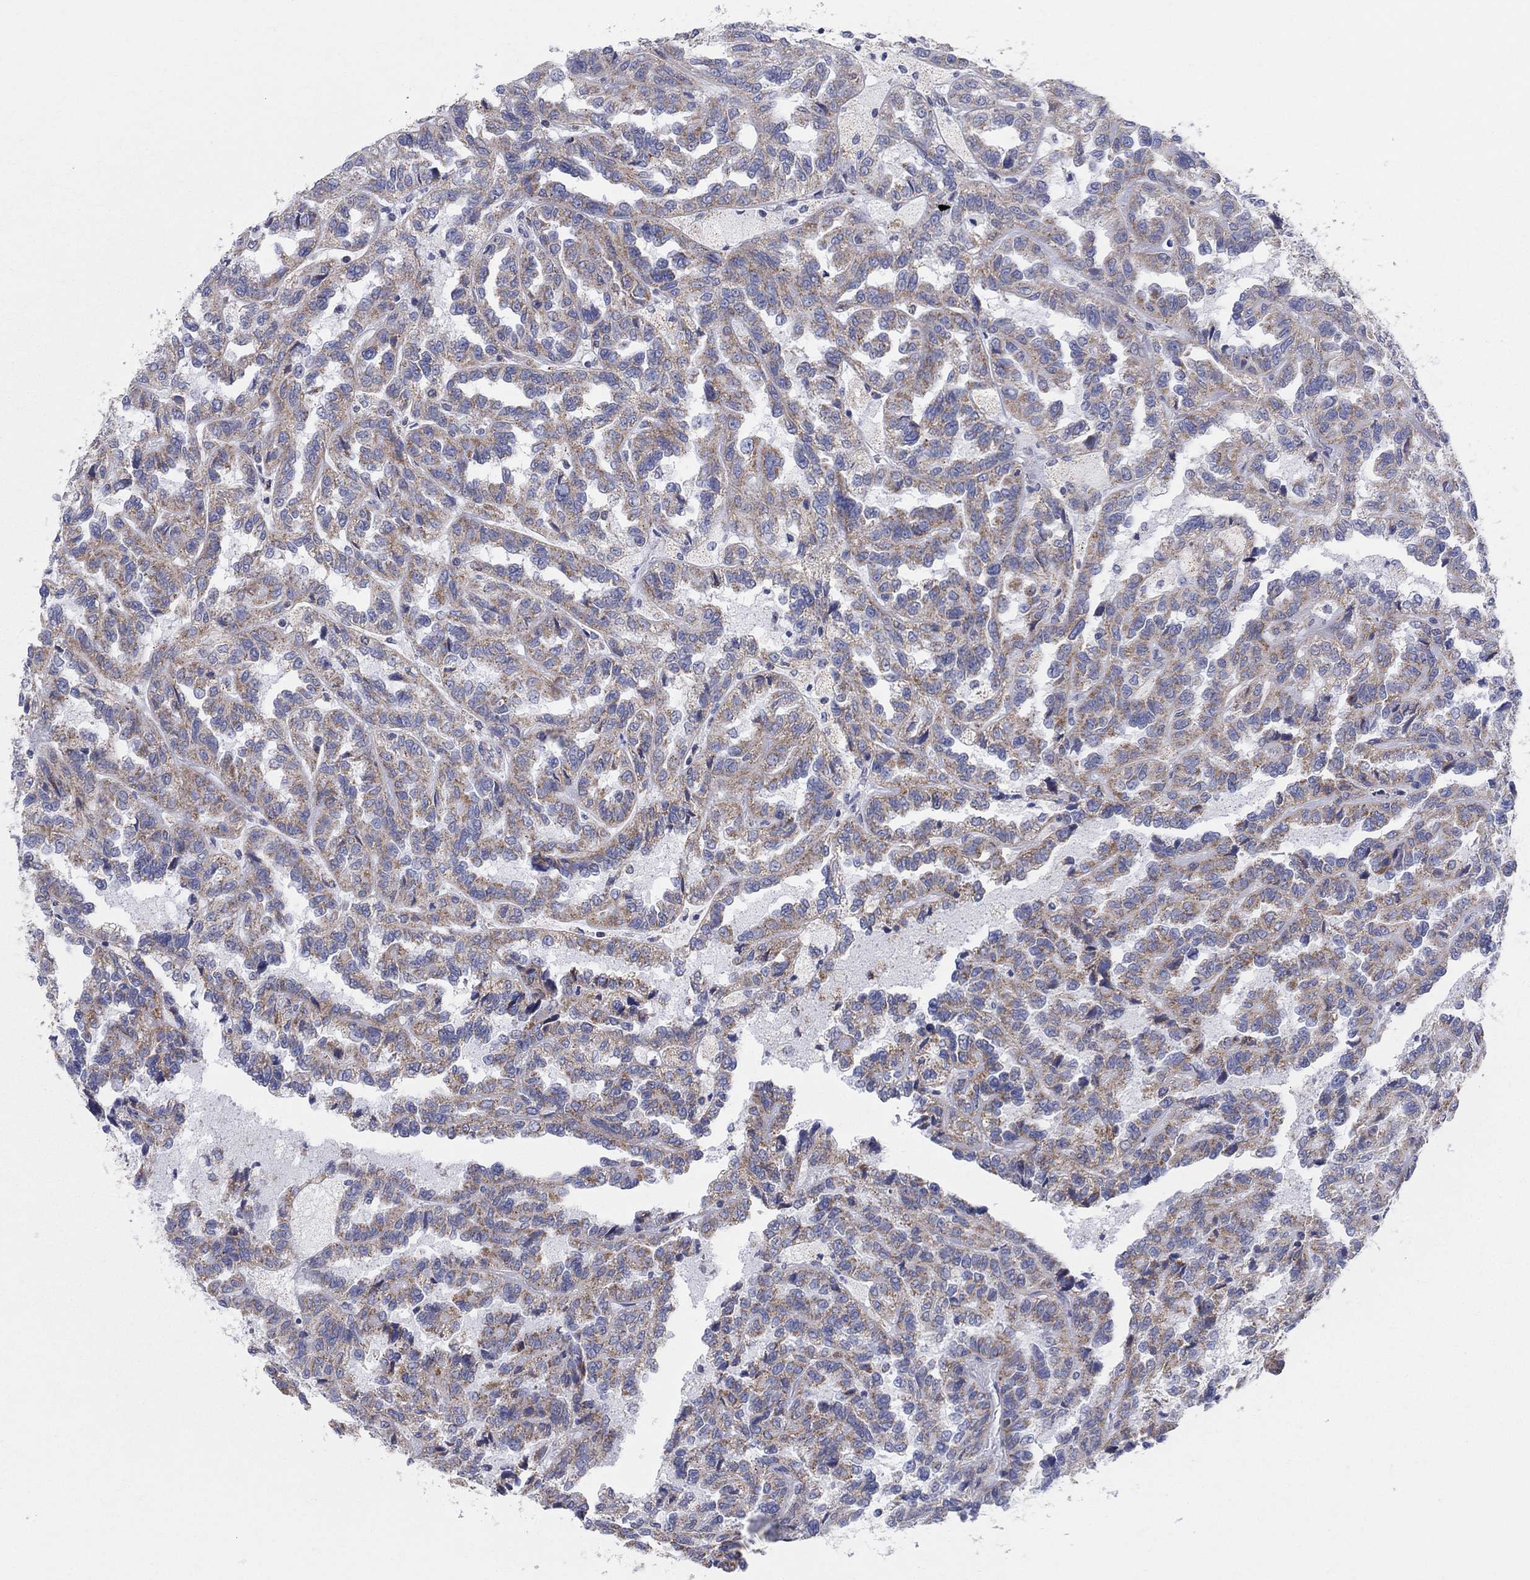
{"staining": {"intensity": "moderate", "quantity": ">75%", "location": "cytoplasmic/membranous"}, "tissue": "renal cancer", "cell_type": "Tumor cells", "image_type": "cancer", "snomed": [{"axis": "morphology", "description": "Adenocarcinoma, NOS"}, {"axis": "topography", "description": "Kidney"}], "caption": "The micrograph exhibits immunohistochemical staining of adenocarcinoma (renal). There is moderate cytoplasmic/membranous staining is appreciated in approximately >75% of tumor cells.", "gene": "KISS1R", "patient": {"sex": "male", "age": 79}}